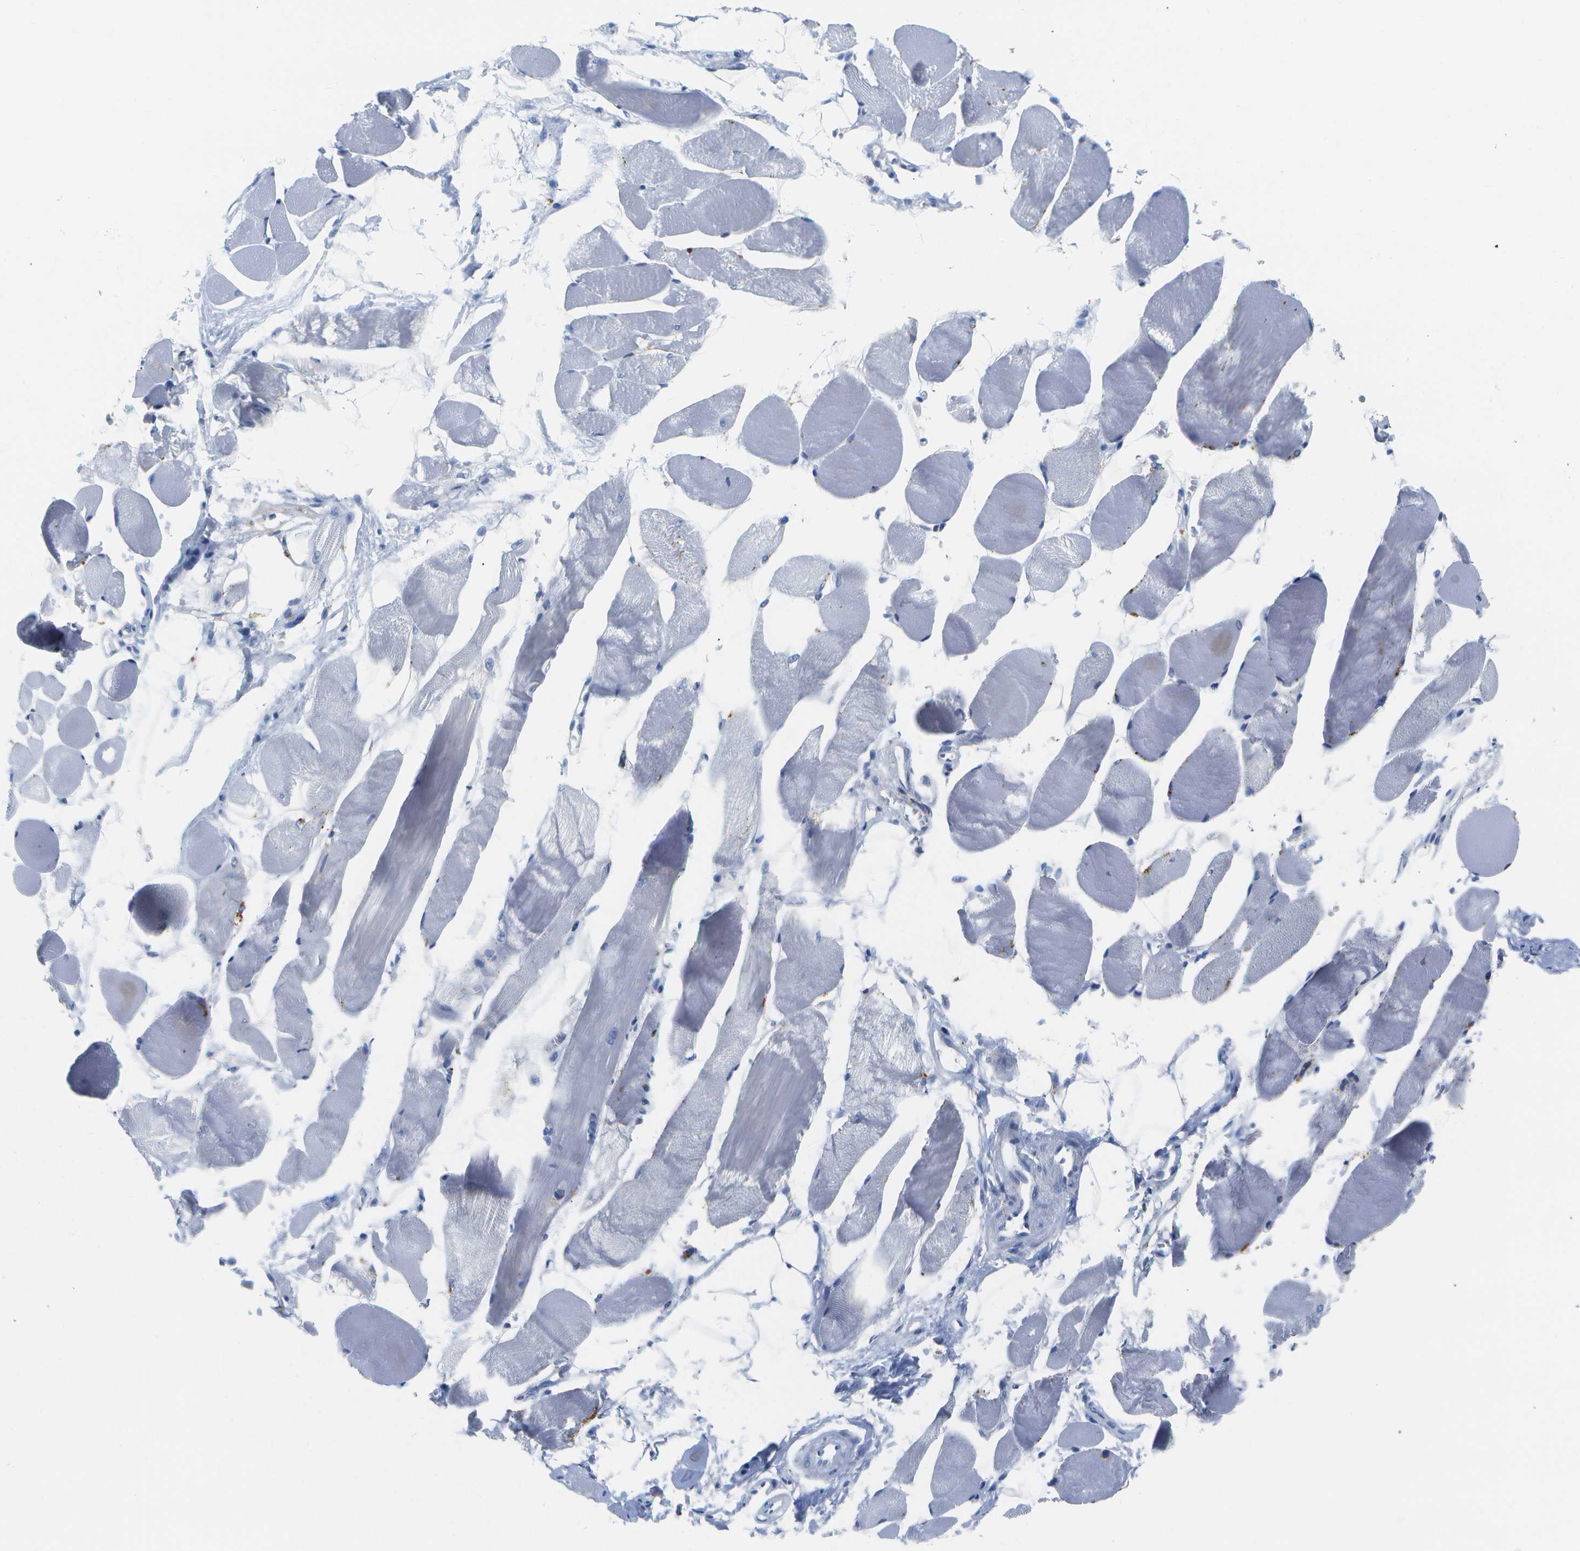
{"staining": {"intensity": "negative", "quantity": "none", "location": "none"}, "tissue": "skeletal muscle", "cell_type": "Myocytes", "image_type": "normal", "snomed": [{"axis": "morphology", "description": "Normal tissue, NOS"}, {"axis": "topography", "description": "Skeletal muscle"}, {"axis": "topography", "description": "Peripheral nerve tissue"}], "caption": "Immunohistochemistry (IHC) histopathology image of normal human skeletal muscle stained for a protein (brown), which reveals no expression in myocytes.", "gene": "MS4A1", "patient": {"sex": "female", "age": 84}}